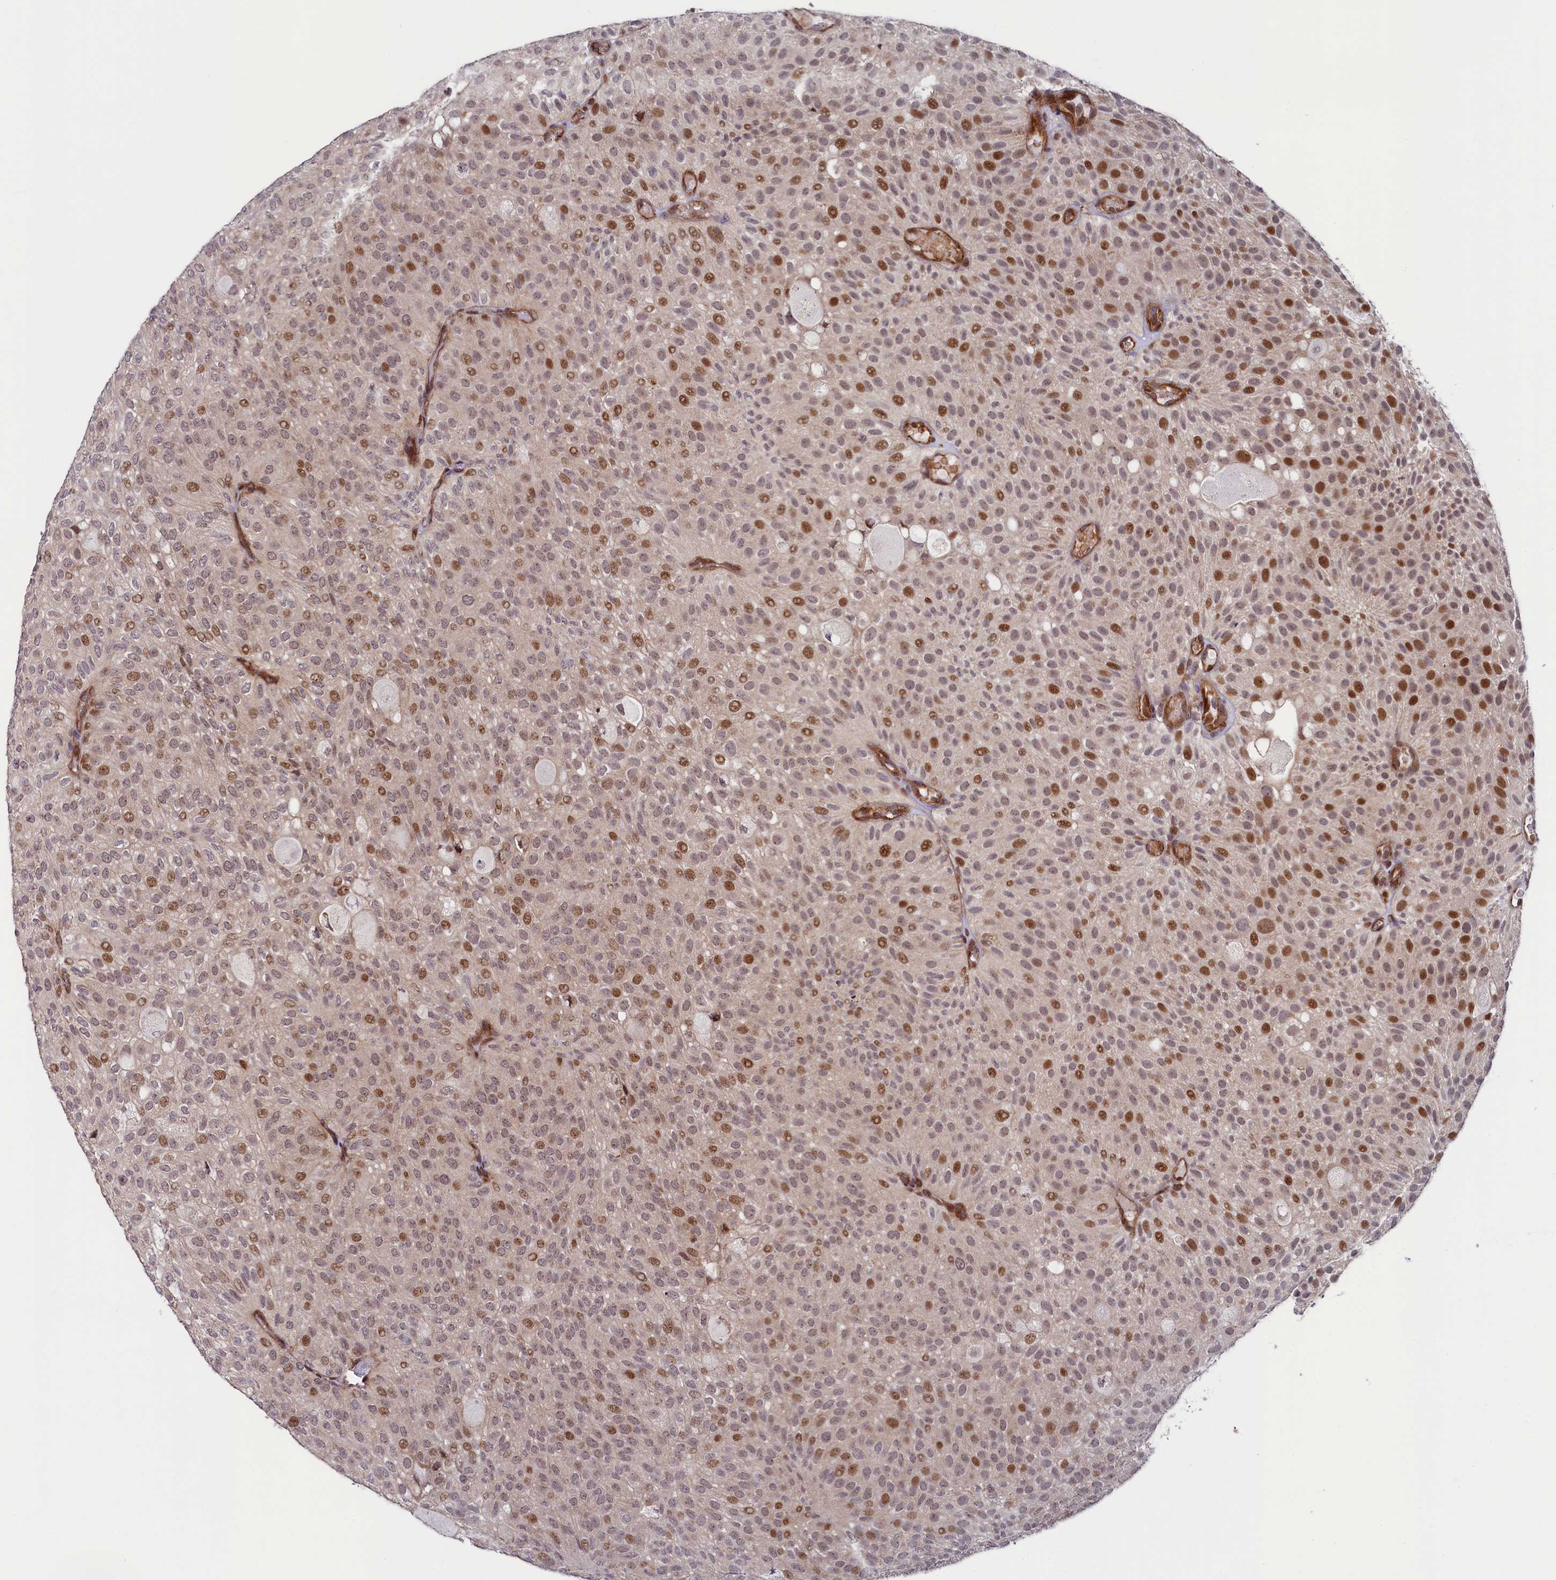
{"staining": {"intensity": "moderate", "quantity": "25%-75%", "location": "nuclear"}, "tissue": "urothelial cancer", "cell_type": "Tumor cells", "image_type": "cancer", "snomed": [{"axis": "morphology", "description": "Urothelial carcinoma, Low grade"}, {"axis": "topography", "description": "Urinary bladder"}], "caption": "IHC image of human low-grade urothelial carcinoma stained for a protein (brown), which reveals medium levels of moderate nuclear expression in about 25%-75% of tumor cells.", "gene": "LEO1", "patient": {"sex": "male", "age": 78}}